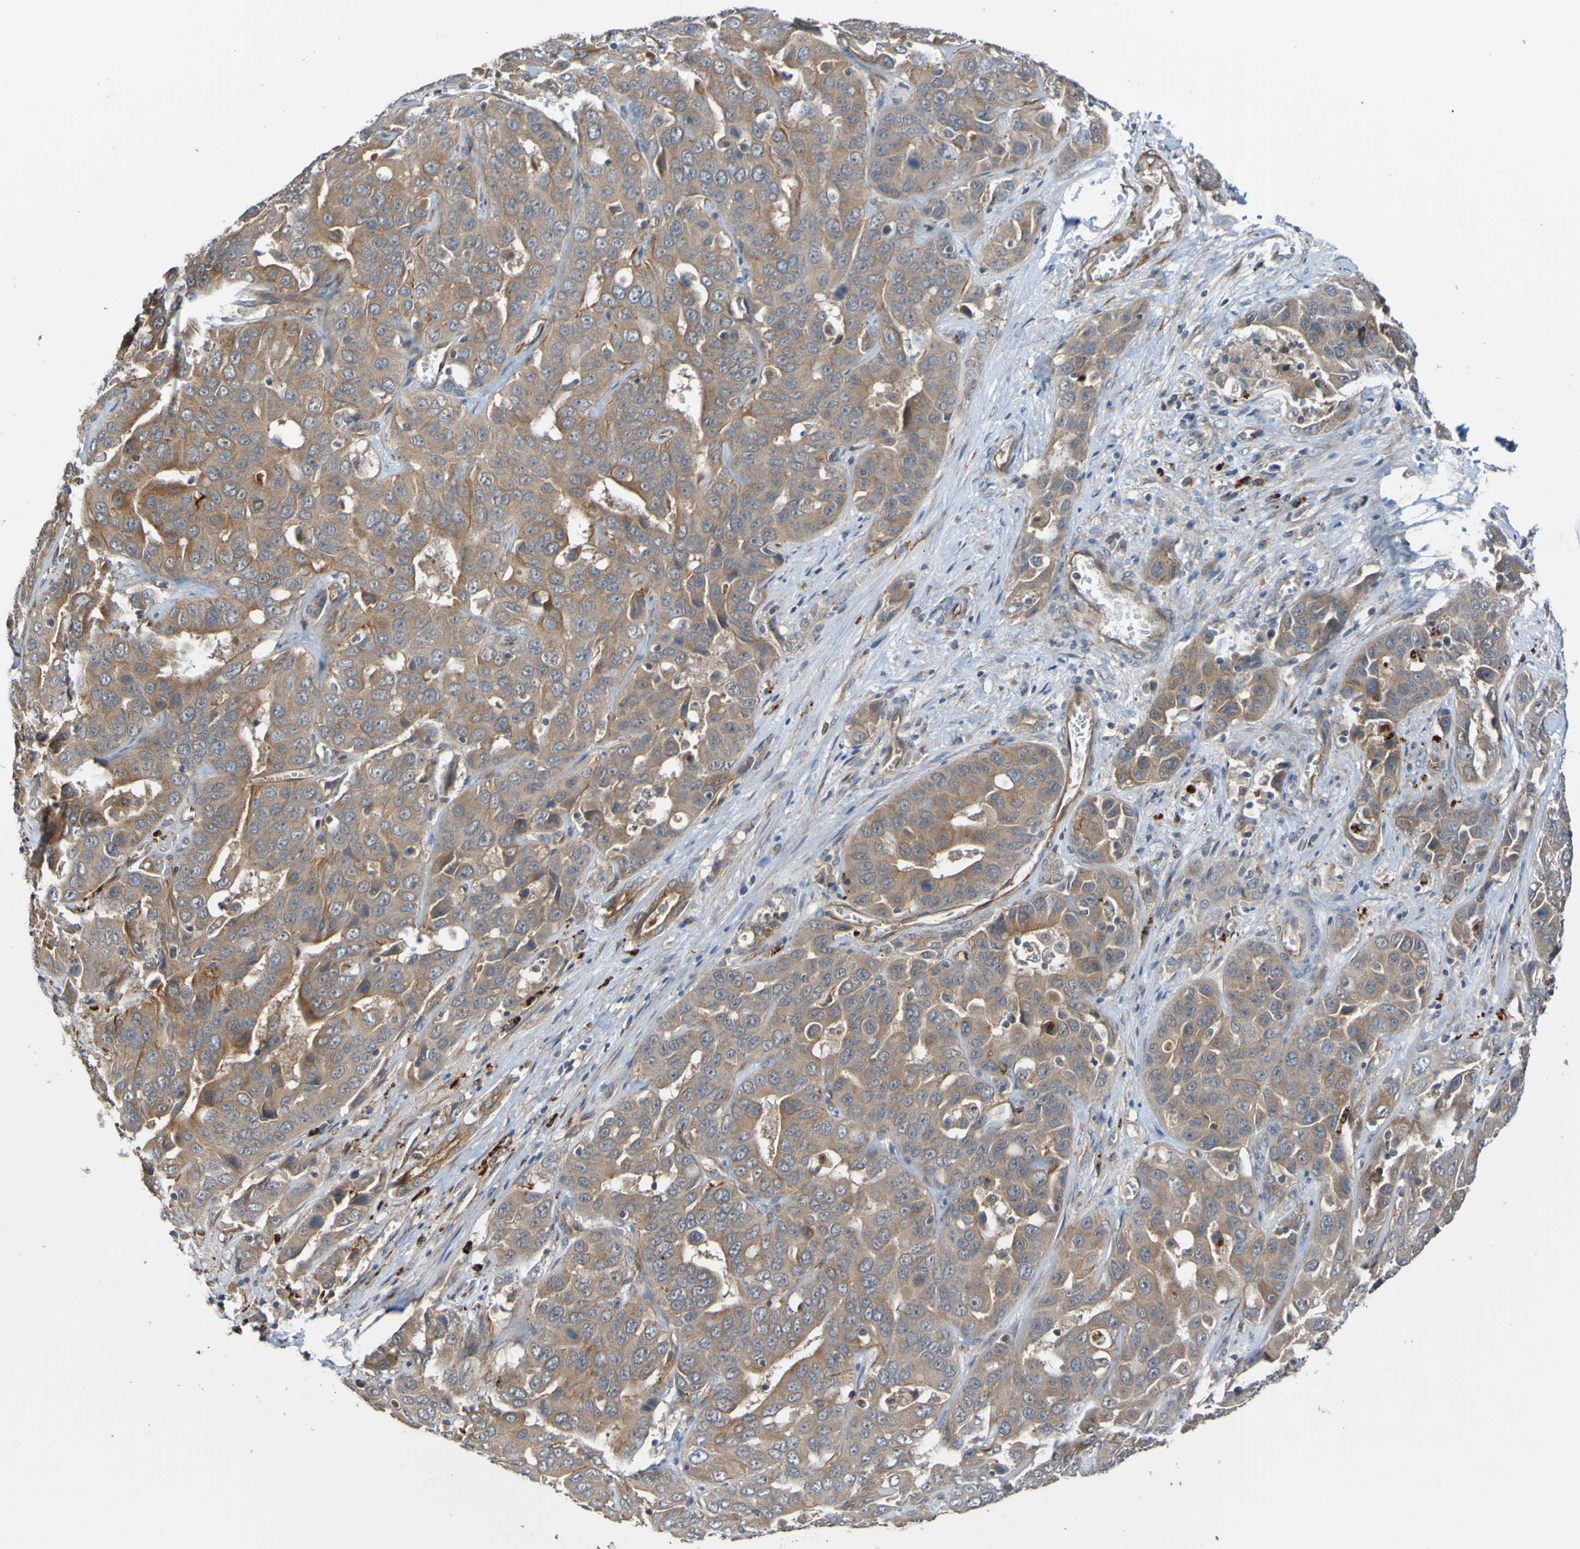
{"staining": {"intensity": "moderate", "quantity": ">75%", "location": "cytoplasmic/membranous"}, "tissue": "liver cancer", "cell_type": "Tumor cells", "image_type": "cancer", "snomed": [{"axis": "morphology", "description": "Cholangiocarcinoma"}, {"axis": "topography", "description": "Liver"}], "caption": "The micrograph exhibits staining of liver cancer (cholangiocarcinoma), revealing moderate cytoplasmic/membranous protein expression (brown color) within tumor cells.", "gene": "ST8SIA6", "patient": {"sex": "female", "age": 52}}